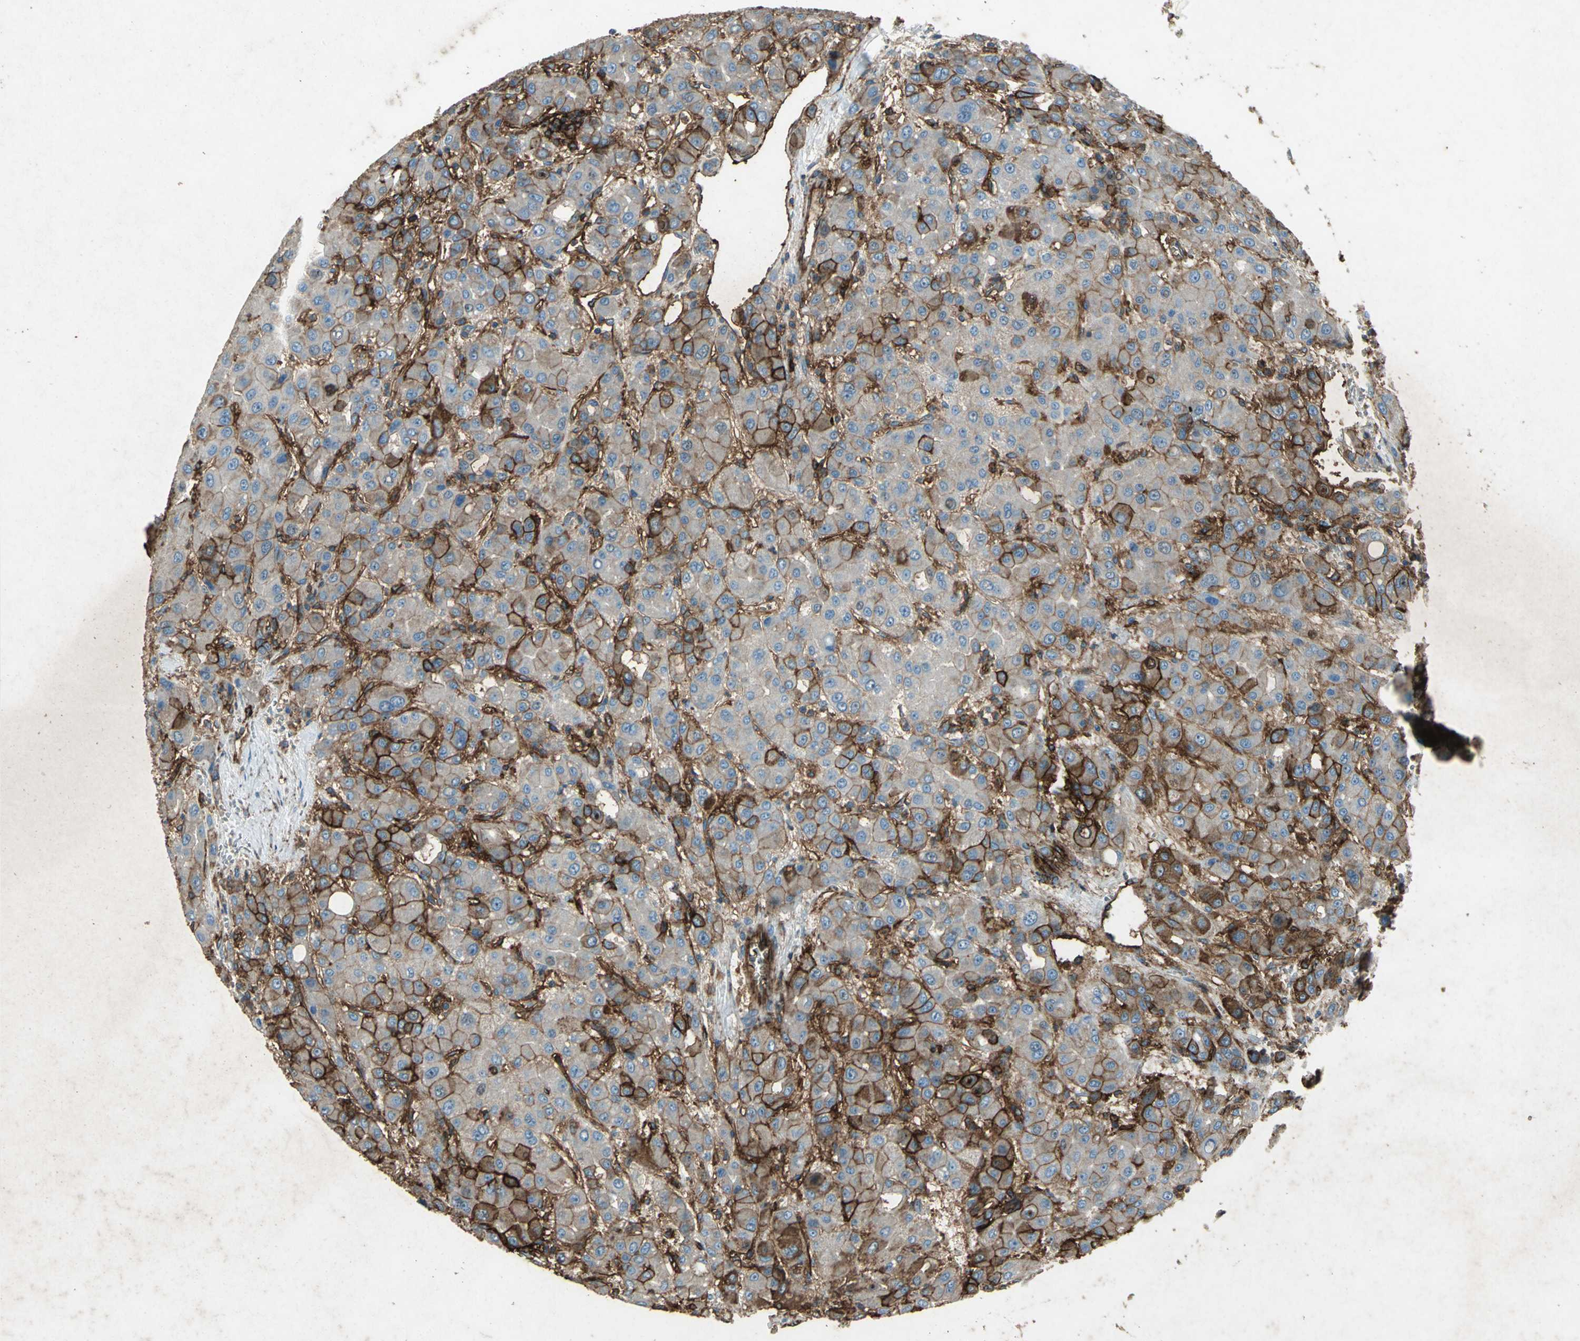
{"staining": {"intensity": "strong", "quantity": ">75%", "location": "cytoplasmic/membranous"}, "tissue": "liver cancer", "cell_type": "Tumor cells", "image_type": "cancer", "snomed": [{"axis": "morphology", "description": "Carcinoma, Hepatocellular, NOS"}, {"axis": "topography", "description": "Liver"}], "caption": "DAB immunohistochemical staining of liver cancer (hepatocellular carcinoma) reveals strong cytoplasmic/membranous protein staining in about >75% of tumor cells.", "gene": "CCR6", "patient": {"sex": "male", "age": 55}}